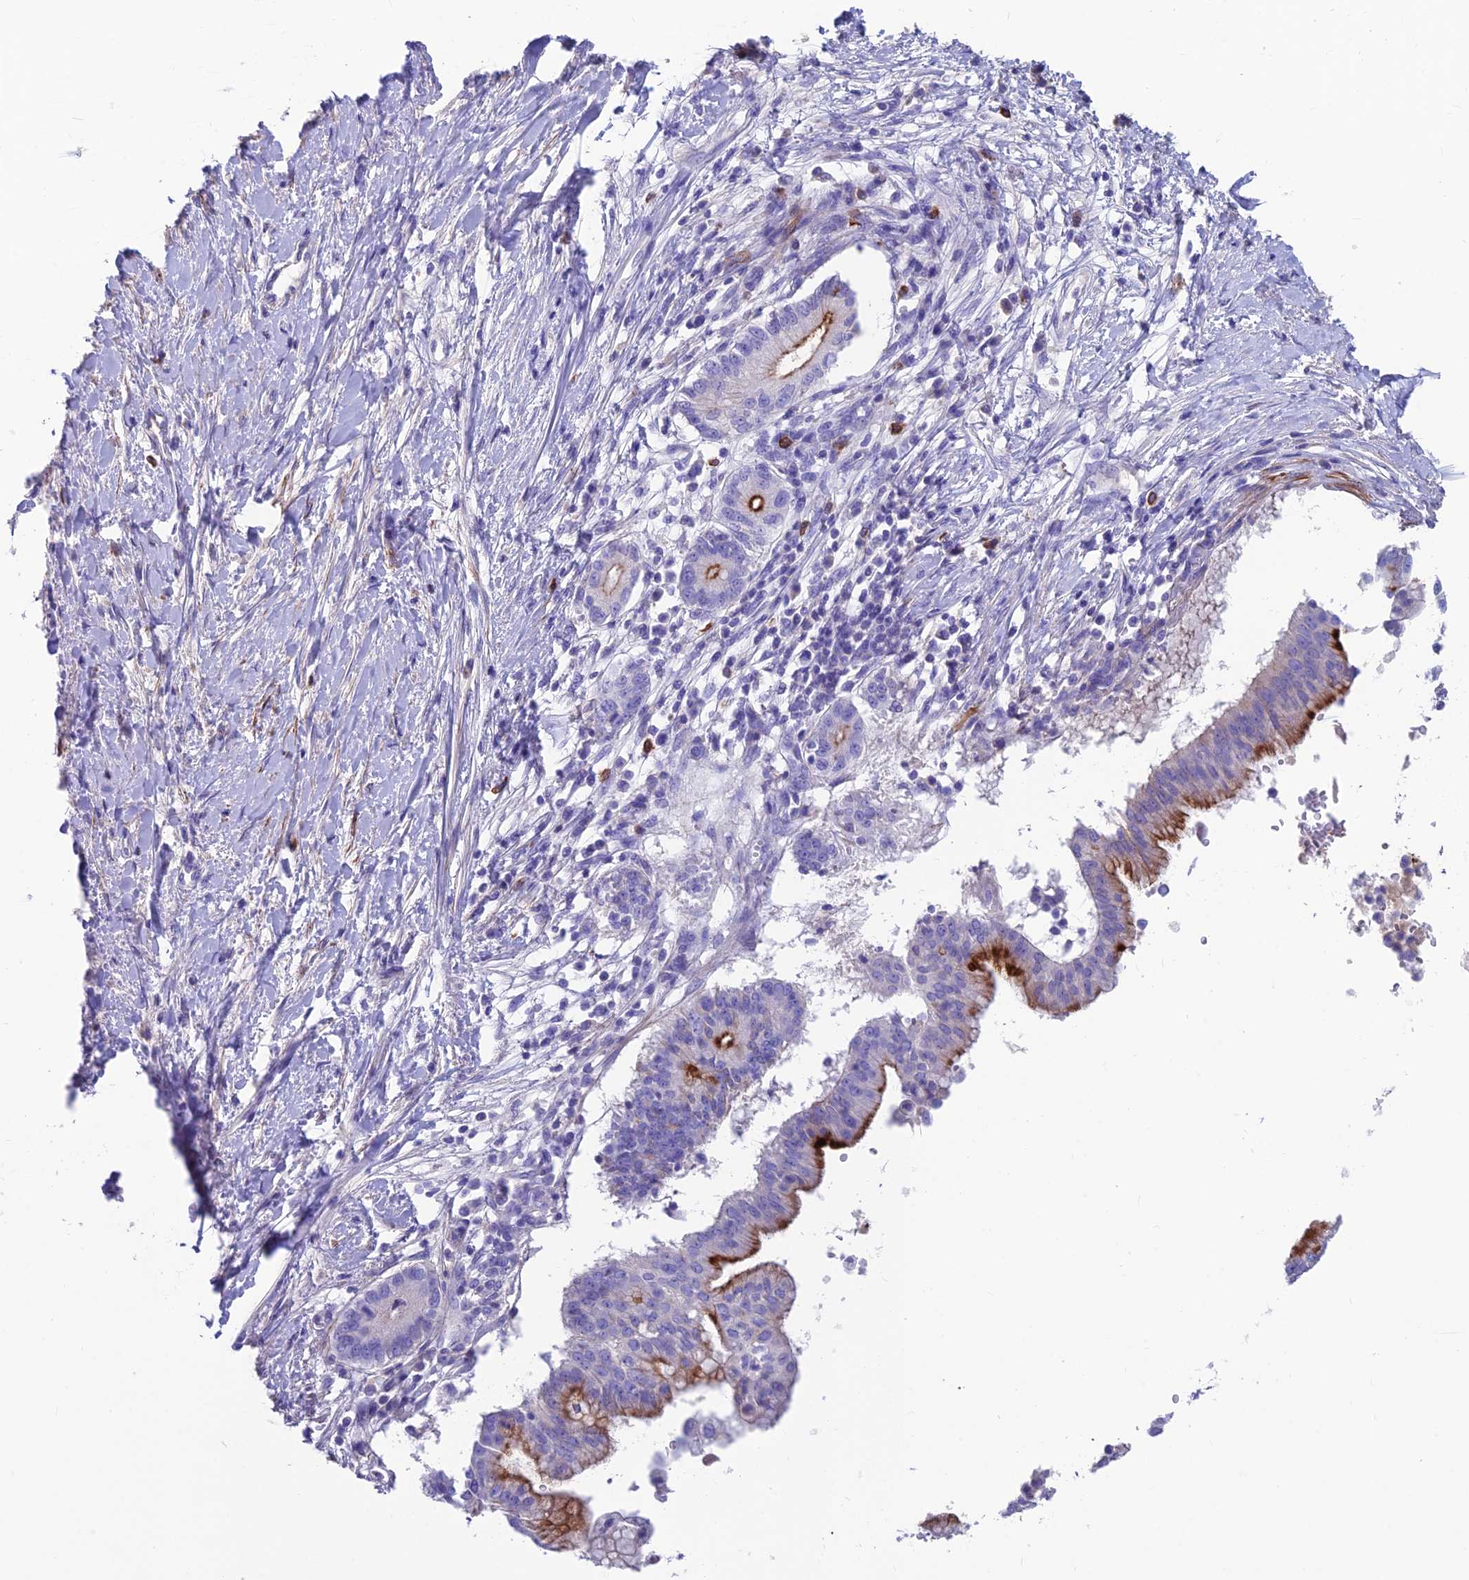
{"staining": {"intensity": "strong", "quantity": "<25%", "location": "cytoplasmic/membranous"}, "tissue": "pancreatic cancer", "cell_type": "Tumor cells", "image_type": "cancer", "snomed": [{"axis": "morphology", "description": "Adenocarcinoma, NOS"}, {"axis": "topography", "description": "Pancreas"}], "caption": "Tumor cells show strong cytoplasmic/membranous expression in about <25% of cells in adenocarcinoma (pancreatic). Immunohistochemistry (ihc) stains the protein in brown and the nuclei are stained blue.", "gene": "GNG11", "patient": {"sex": "male", "age": 68}}